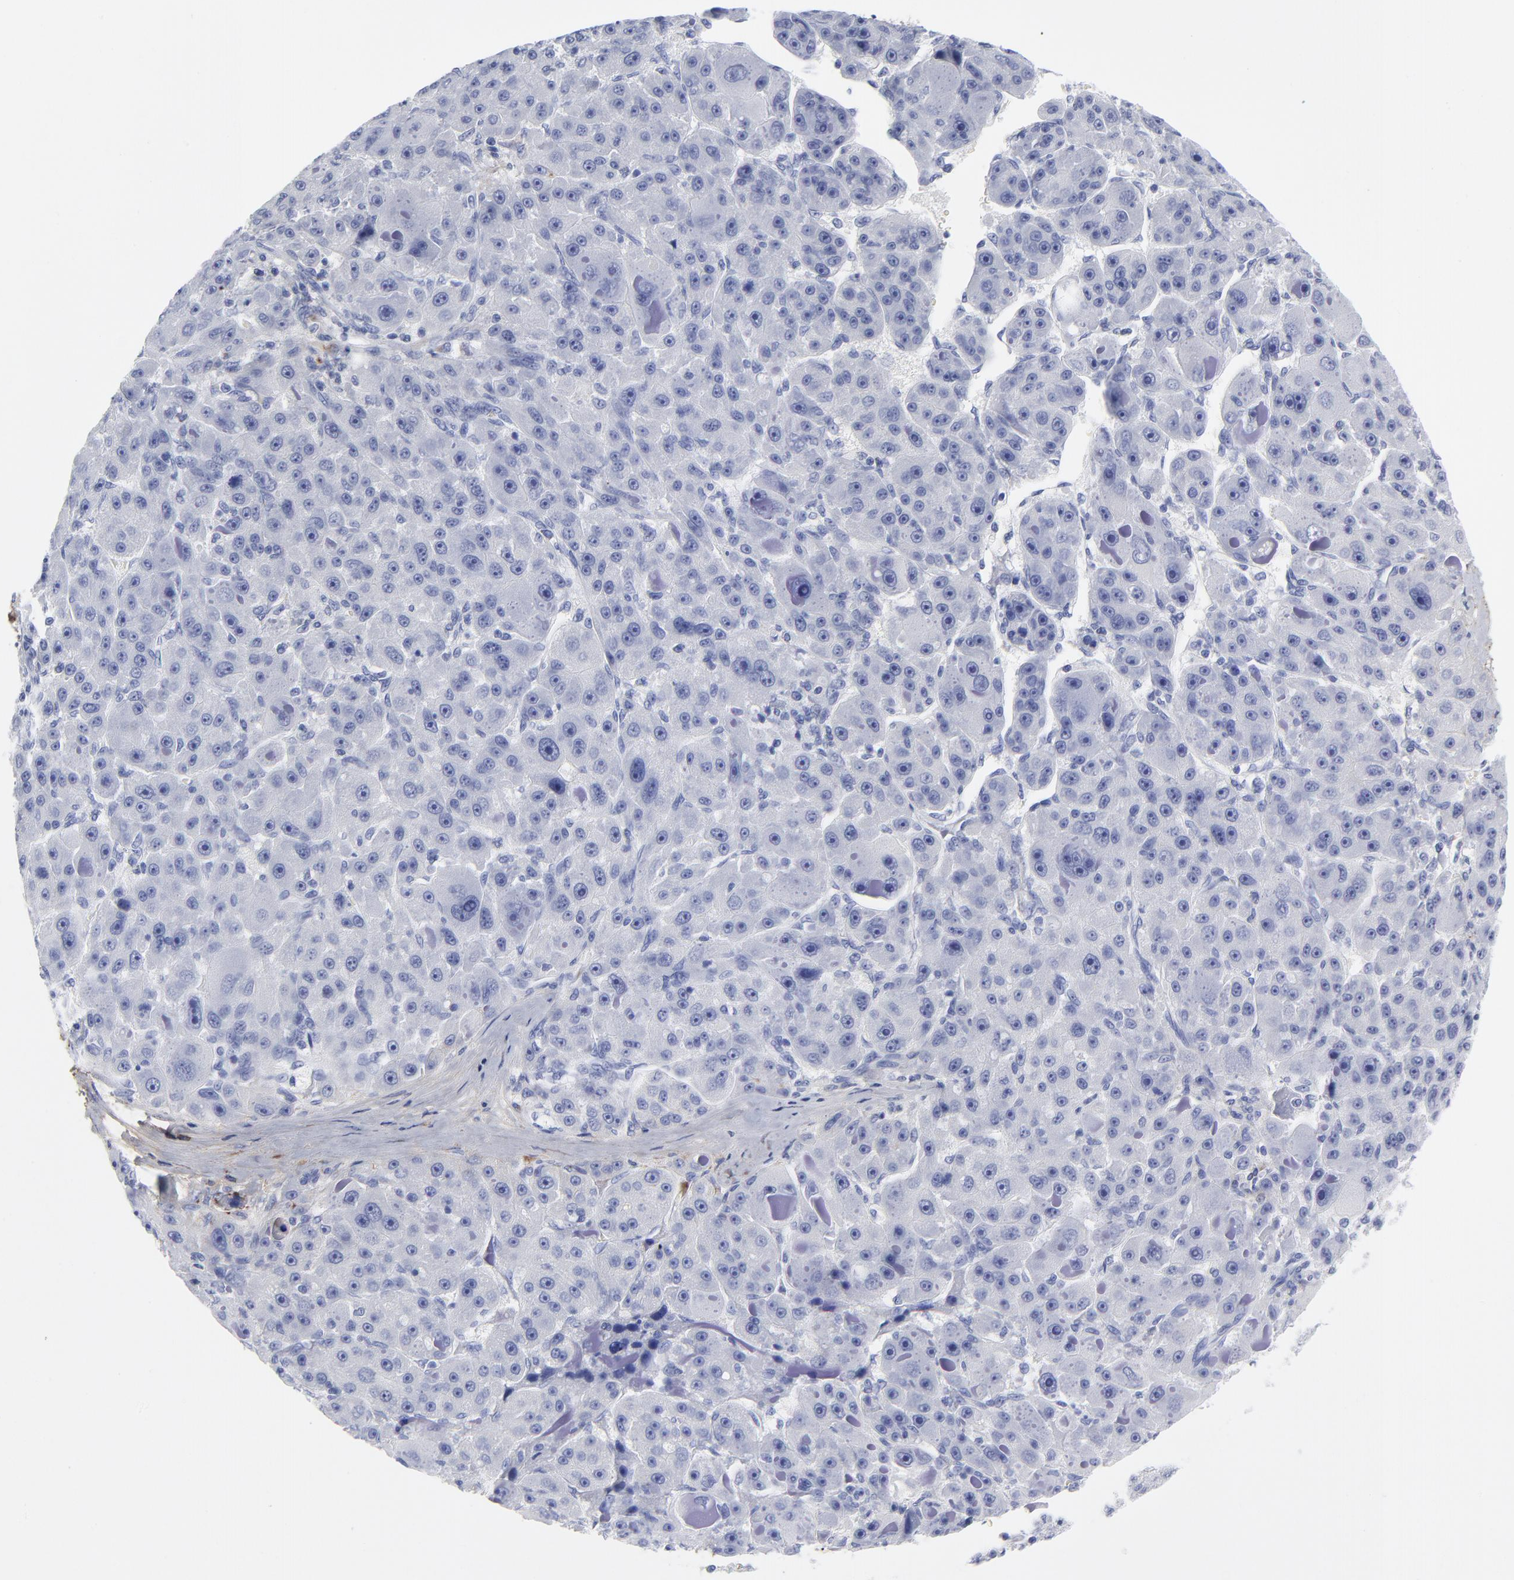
{"staining": {"intensity": "negative", "quantity": "none", "location": "none"}, "tissue": "liver cancer", "cell_type": "Tumor cells", "image_type": "cancer", "snomed": [{"axis": "morphology", "description": "Carcinoma, Hepatocellular, NOS"}, {"axis": "topography", "description": "Liver"}], "caption": "Immunohistochemical staining of liver cancer (hepatocellular carcinoma) shows no significant positivity in tumor cells.", "gene": "DCN", "patient": {"sex": "male", "age": 76}}